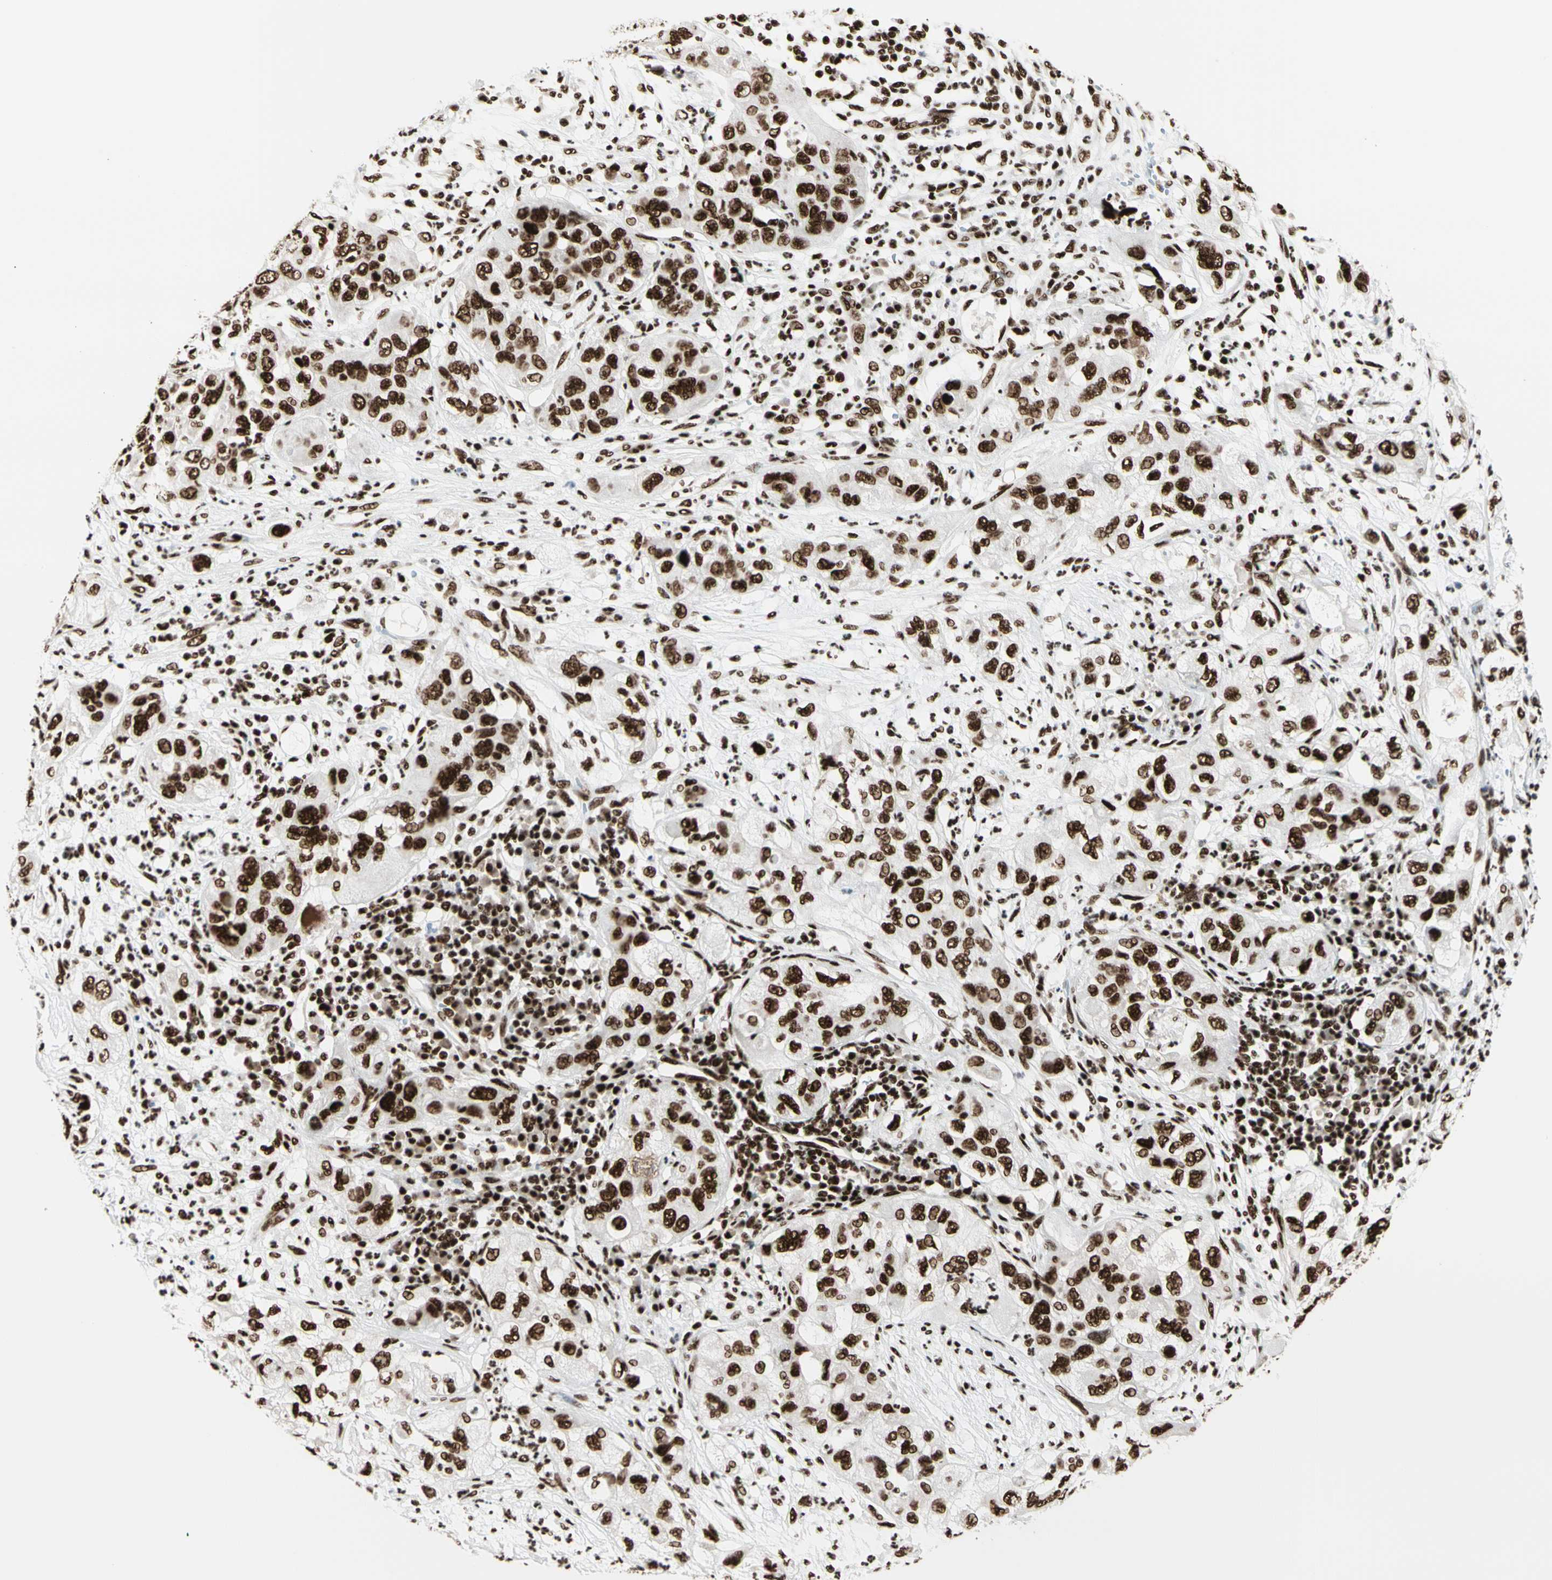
{"staining": {"intensity": "strong", "quantity": ">75%", "location": "nuclear"}, "tissue": "pancreatic cancer", "cell_type": "Tumor cells", "image_type": "cancer", "snomed": [{"axis": "morphology", "description": "Adenocarcinoma, NOS"}, {"axis": "topography", "description": "Pancreas"}], "caption": "About >75% of tumor cells in pancreatic cancer (adenocarcinoma) reveal strong nuclear protein staining as visualized by brown immunohistochemical staining.", "gene": "CCAR1", "patient": {"sex": "female", "age": 78}}